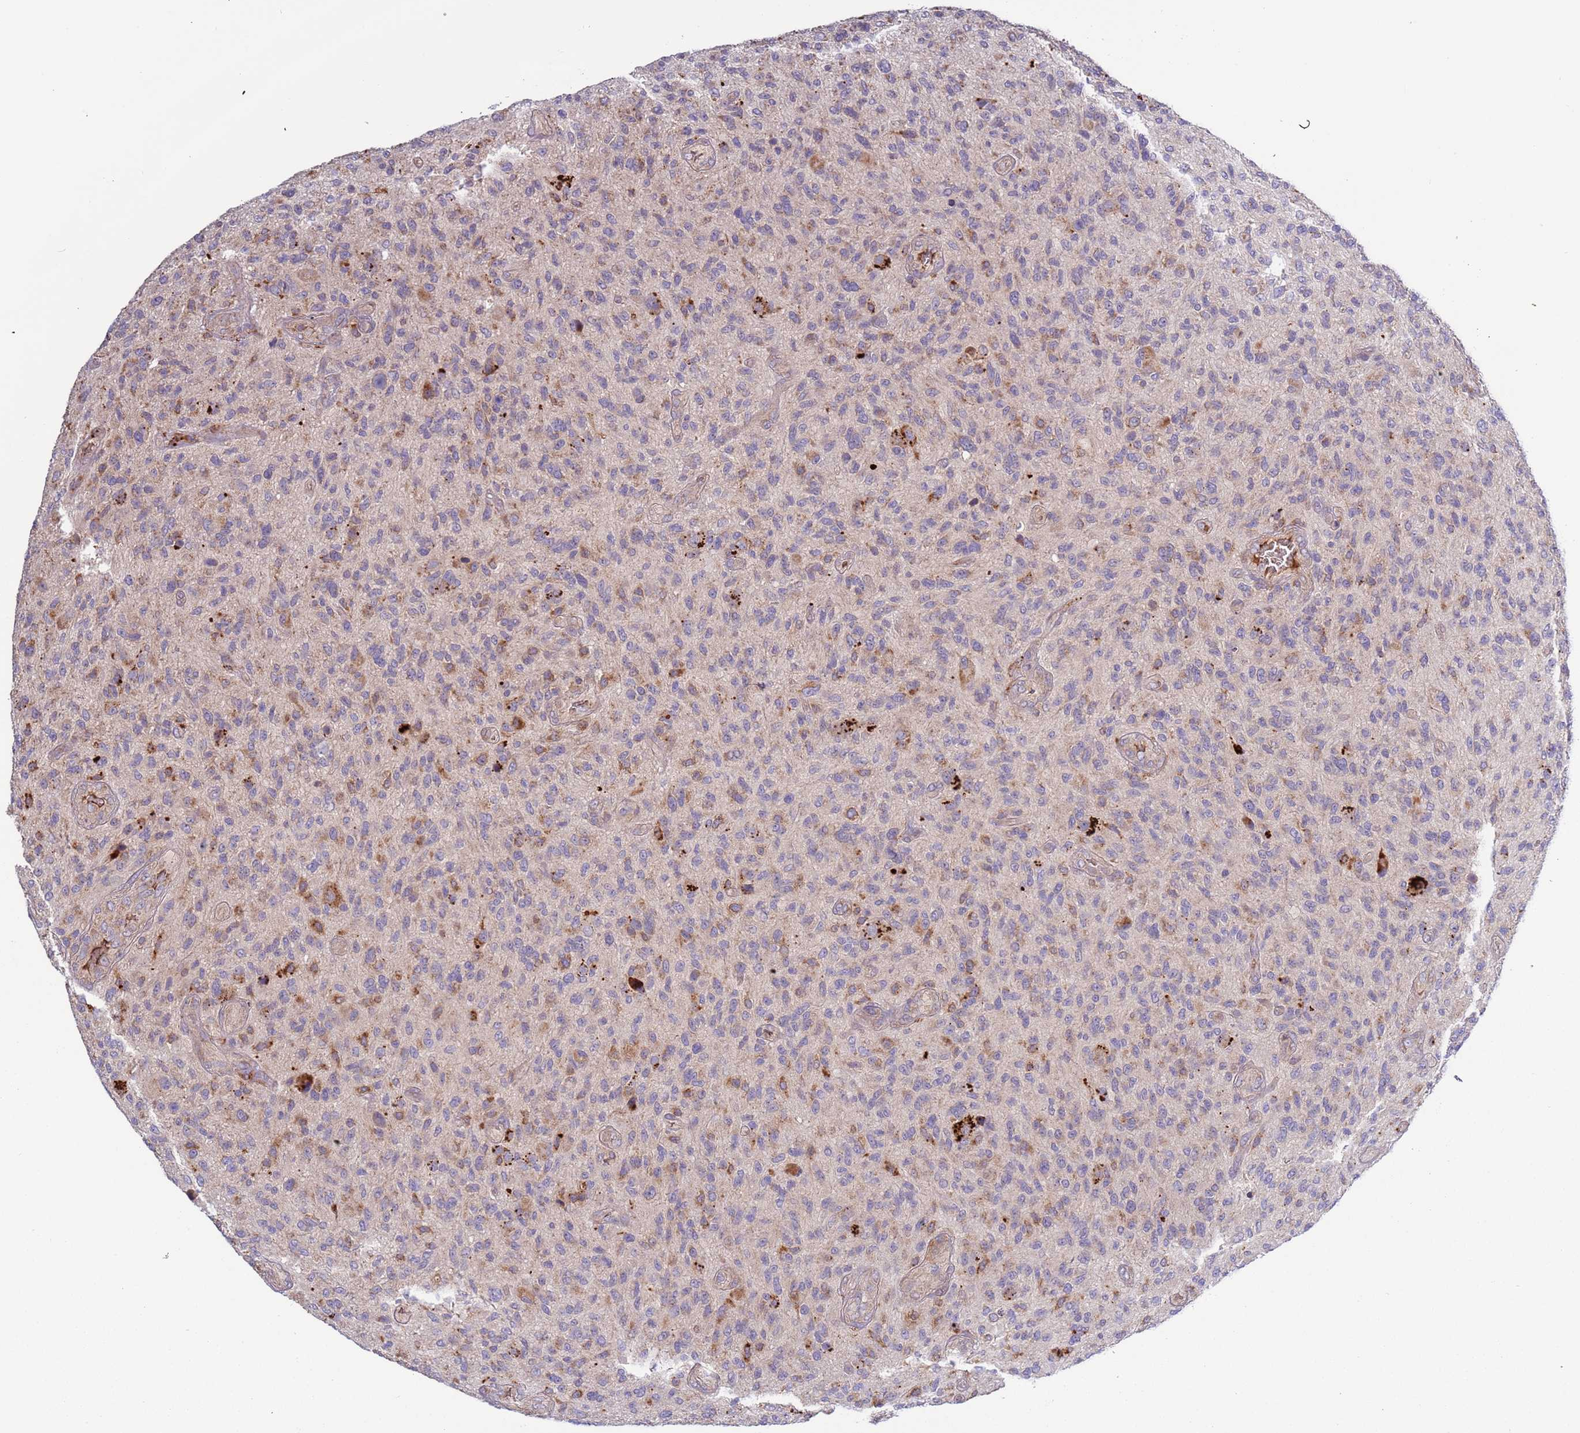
{"staining": {"intensity": "moderate", "quantity": "<25%", "location": "cytoplasmic/membranous"}, "tissue": "glioma", "cell_type": "Tumor cells", "image_type": "cancer", "snomed": [{"axis": "morphology", "description": "Glioma, malignant, High grade"}, {"axis": "topography", "description": "Brain"}], "caption": "Immunohistochemistry (DAB (3,3'-diaminobenzidine)) staining of glioma displays moderate cytoplasmic/membranous protein staining in approximately <25% of tumor cells.", "gene": "VPS36", "patient": {"sex": "male", "age": 47}}